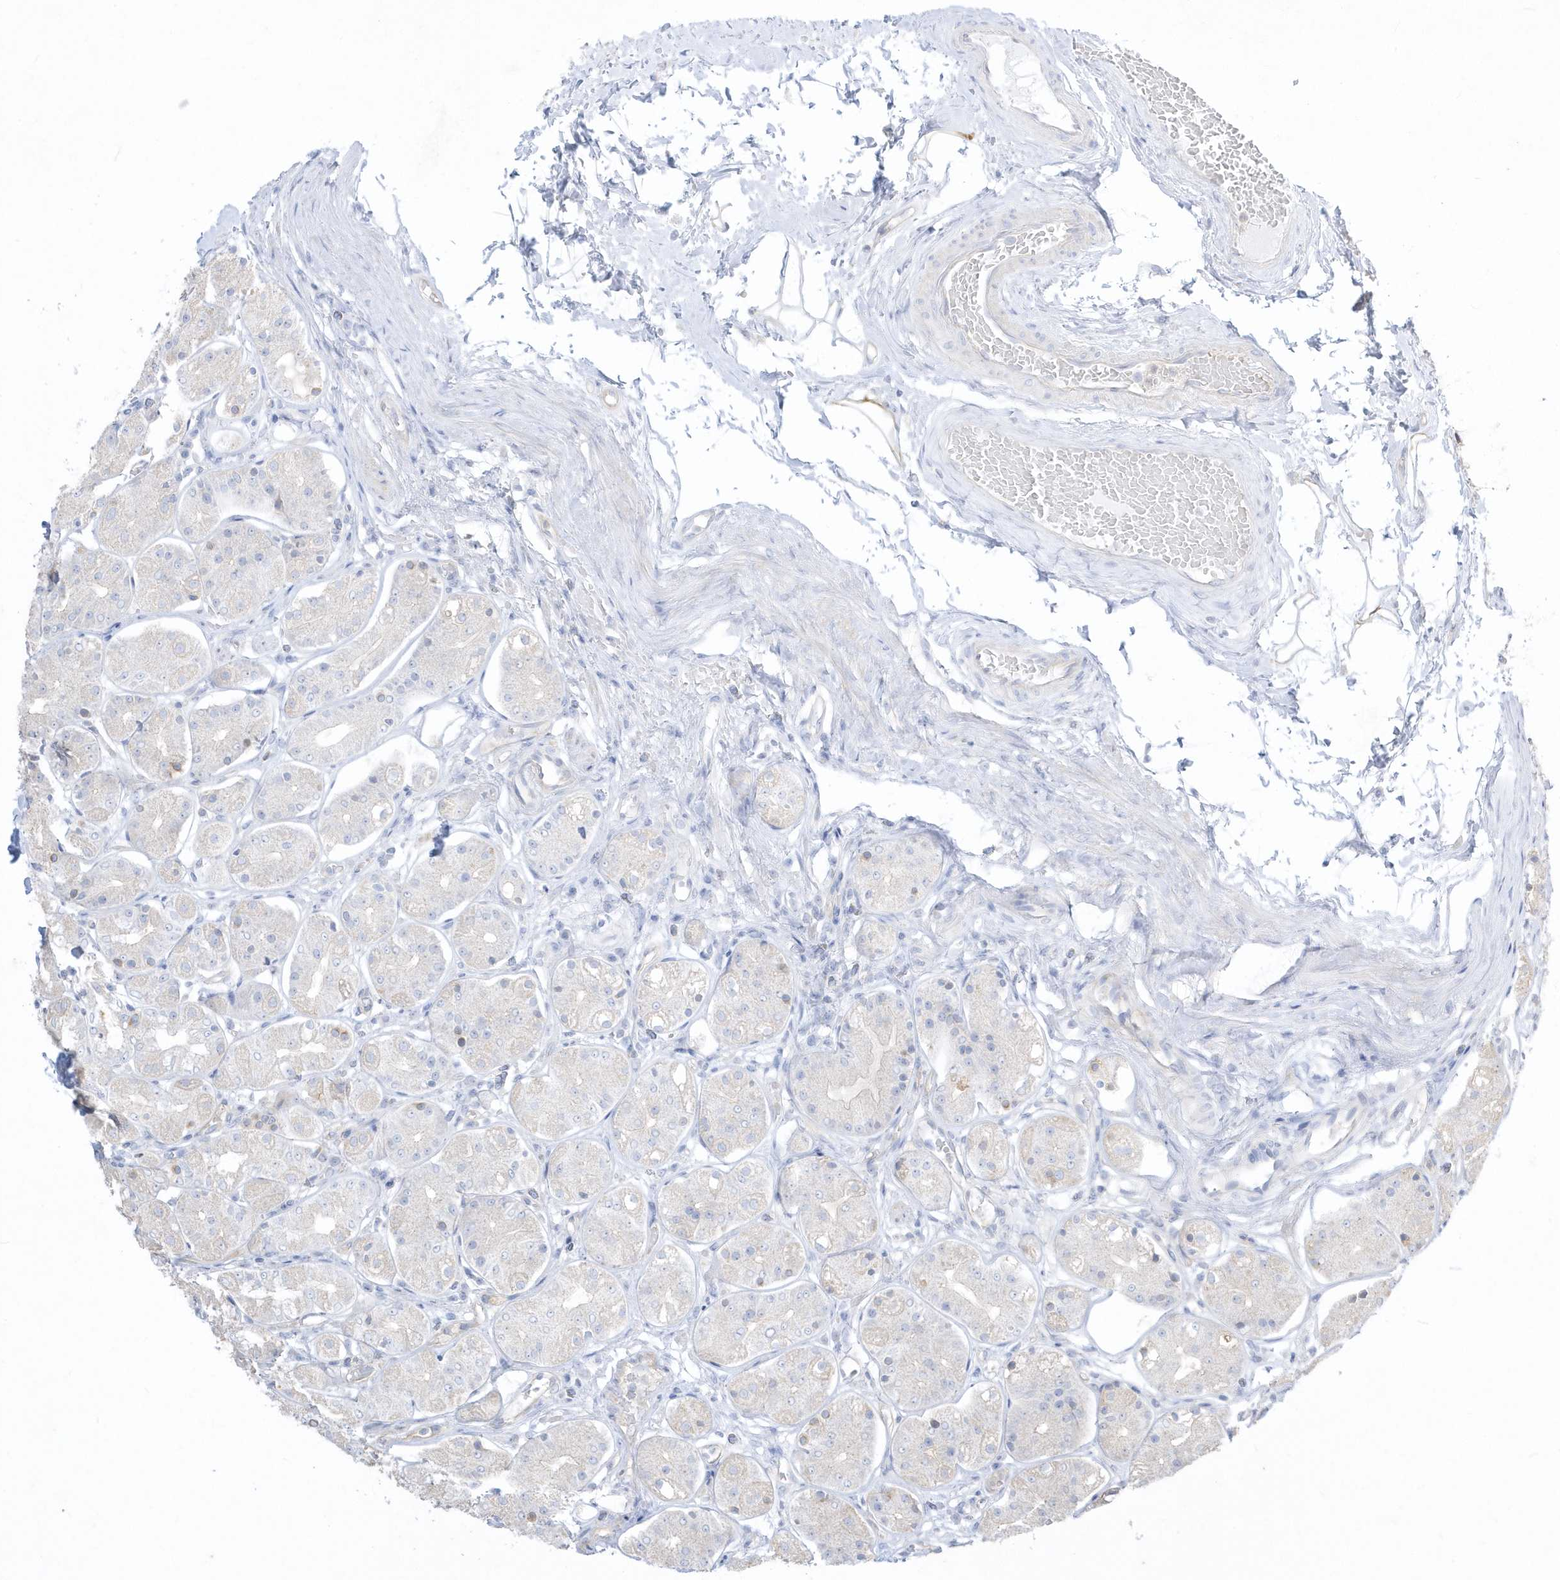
{"staining": {"intensity": "negative", "quantity": "none", "location": "none"}, "tissue": "stomach", "cell_type": "Glandular cells", "image_type": "normal", "snomed": [{"axis": "morphology", "description": "Normal tissue, NOS"}, {"axis": "topography", "description": "Stomach"}, {"axis": "topography", "description": "Stomach, lower"}], "caption": "The photomicrograph exhibits no staining of glandular cells in normal stomach.", "gene": "ARHGEF9", "patient": {"sex": "female", "age": 56}}